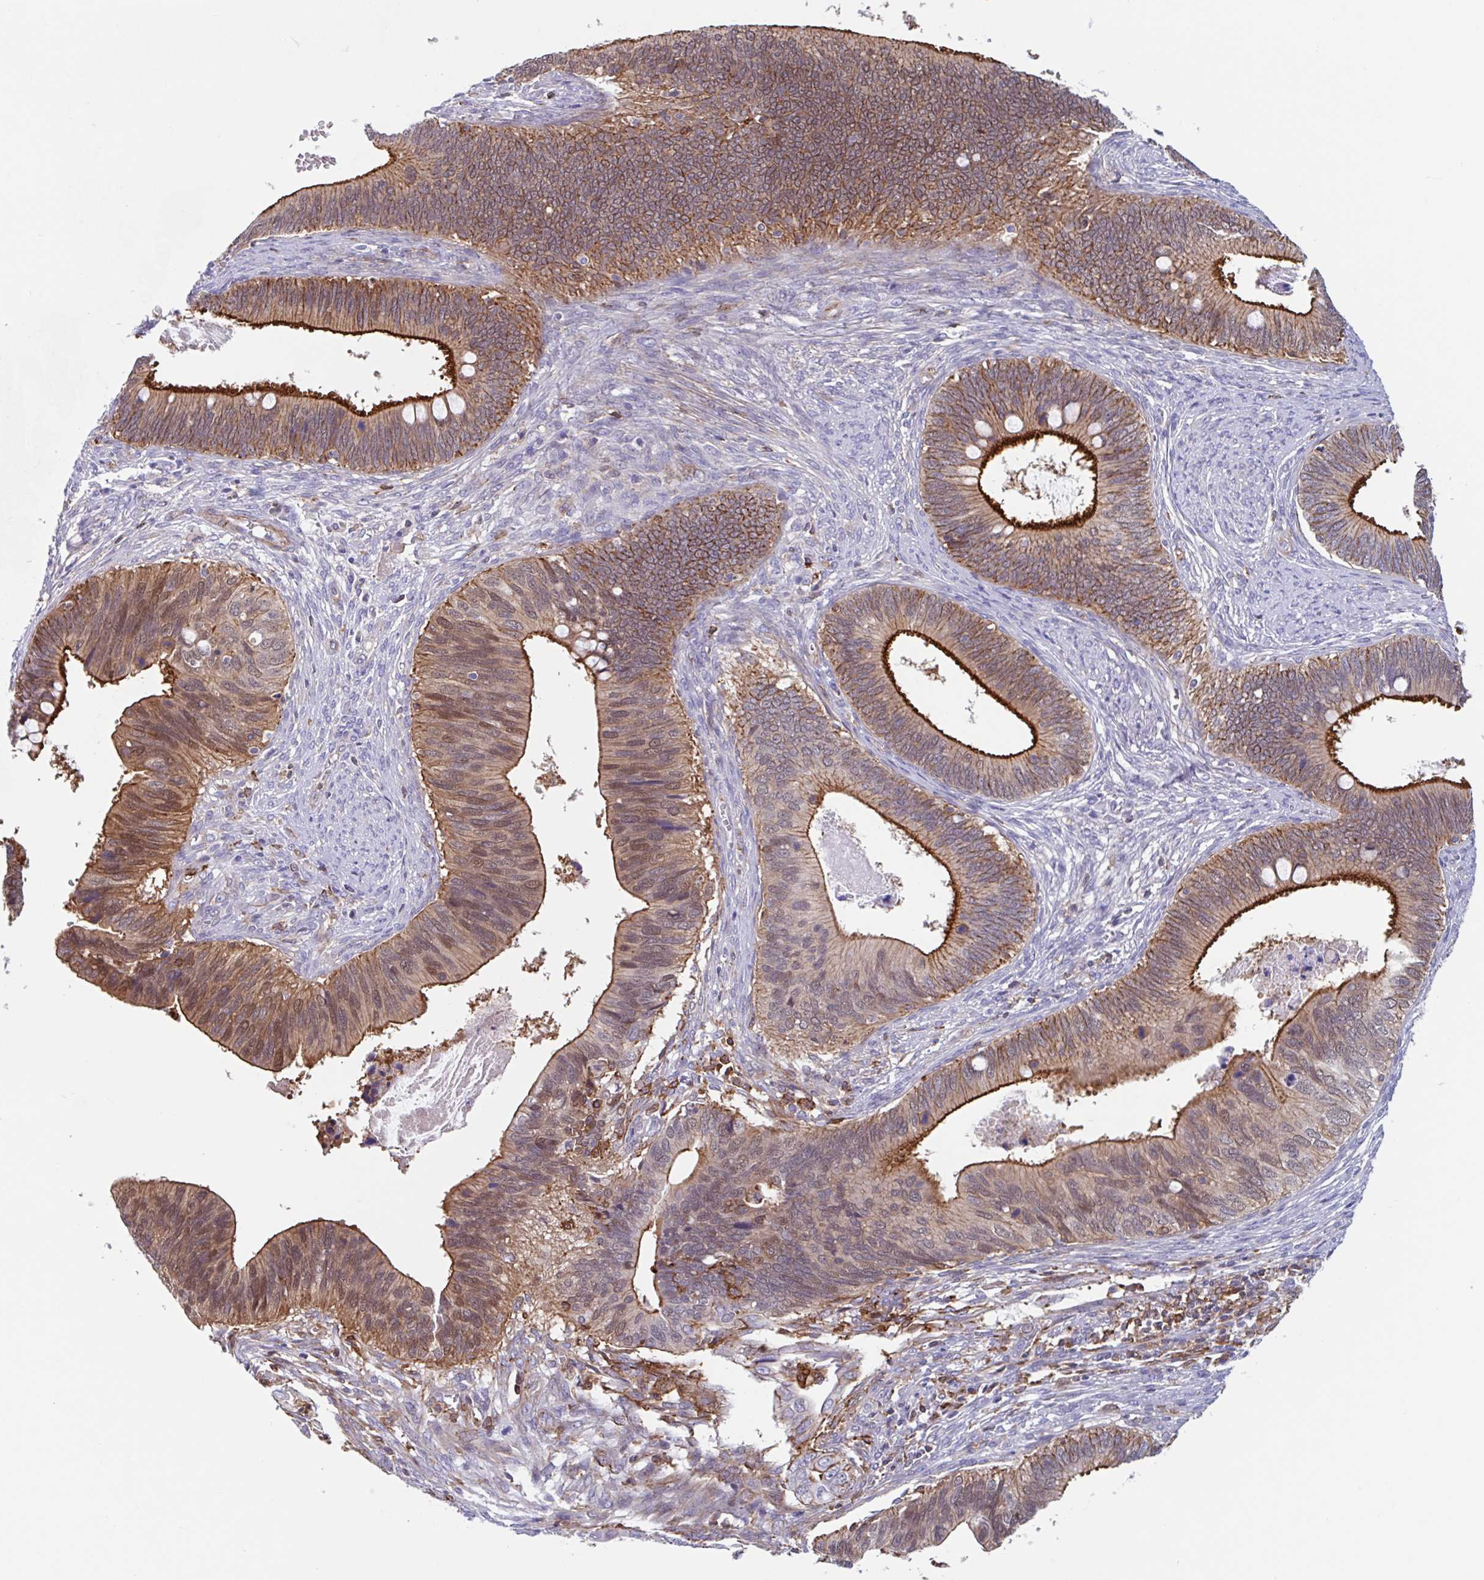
{"staining": {"intensity": "strong", "quantity": "25%-75%", "location": "cytoplasmic/membranous,nuclear"}, "tissue": "cervical cancer", "cell_type": "Tumor cells", "image_type": "cancer", "snomed": [{"axis": "morphology", "description": "Adenocarcinoma, NOS"}, {"axis": "topography", "description": "Cervix"}], "caption": "High-magnification brightfield microscopy of cervical cancer stained with DAB (brown) and counterstained with hematoxylin (blue). tumor cells exhibit strong cytoplasmic/membranous and nuclear staining is appreciated in about25%-75% of cells.", "gene": "EFHD1", "patient": {"sex": "female", "age": 42}}